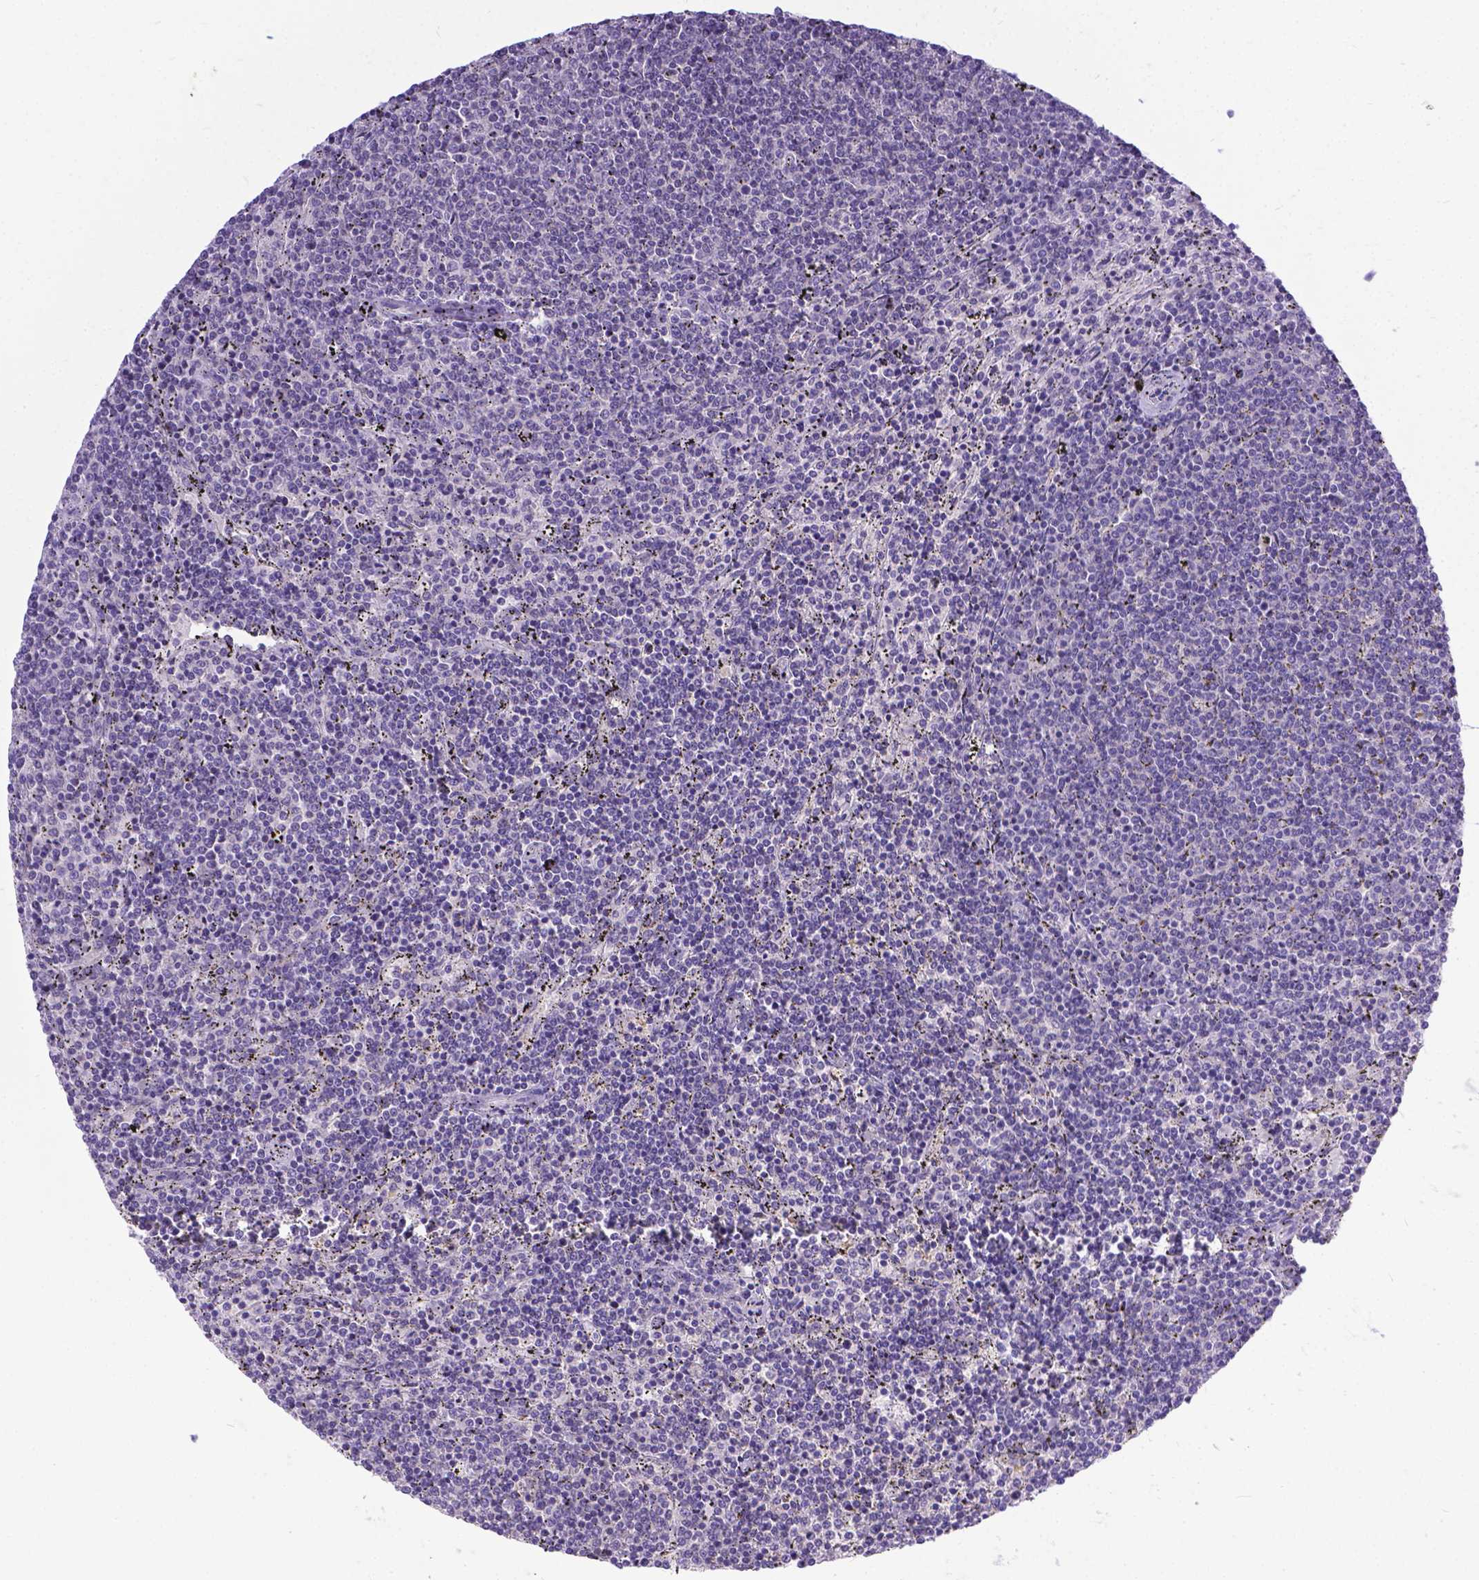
{"staining": {"intensity": "negative", "quantity": "none", "location": "none"}, "tissue": "lymphoma", "cell_type": "Tumor cells", "image_type": "cancer", "snomed": [{"axis": "morphology", "description": "Malignant lymphoma, non-Hodgkin's type, Low grade"}, {"axis": "topography", "description": "Spleen"}], "caption": "DAB immunohistochemical staining of low-grade malignant lymphoma, non-Hodgkin's type demonstrates no significant positivity in tumor cells. (DAB (3,3'-diaminobenzidine) IHC, high magnification).", "gene": "TTLL6", "patient": {"sex": "female", "age": 50}}